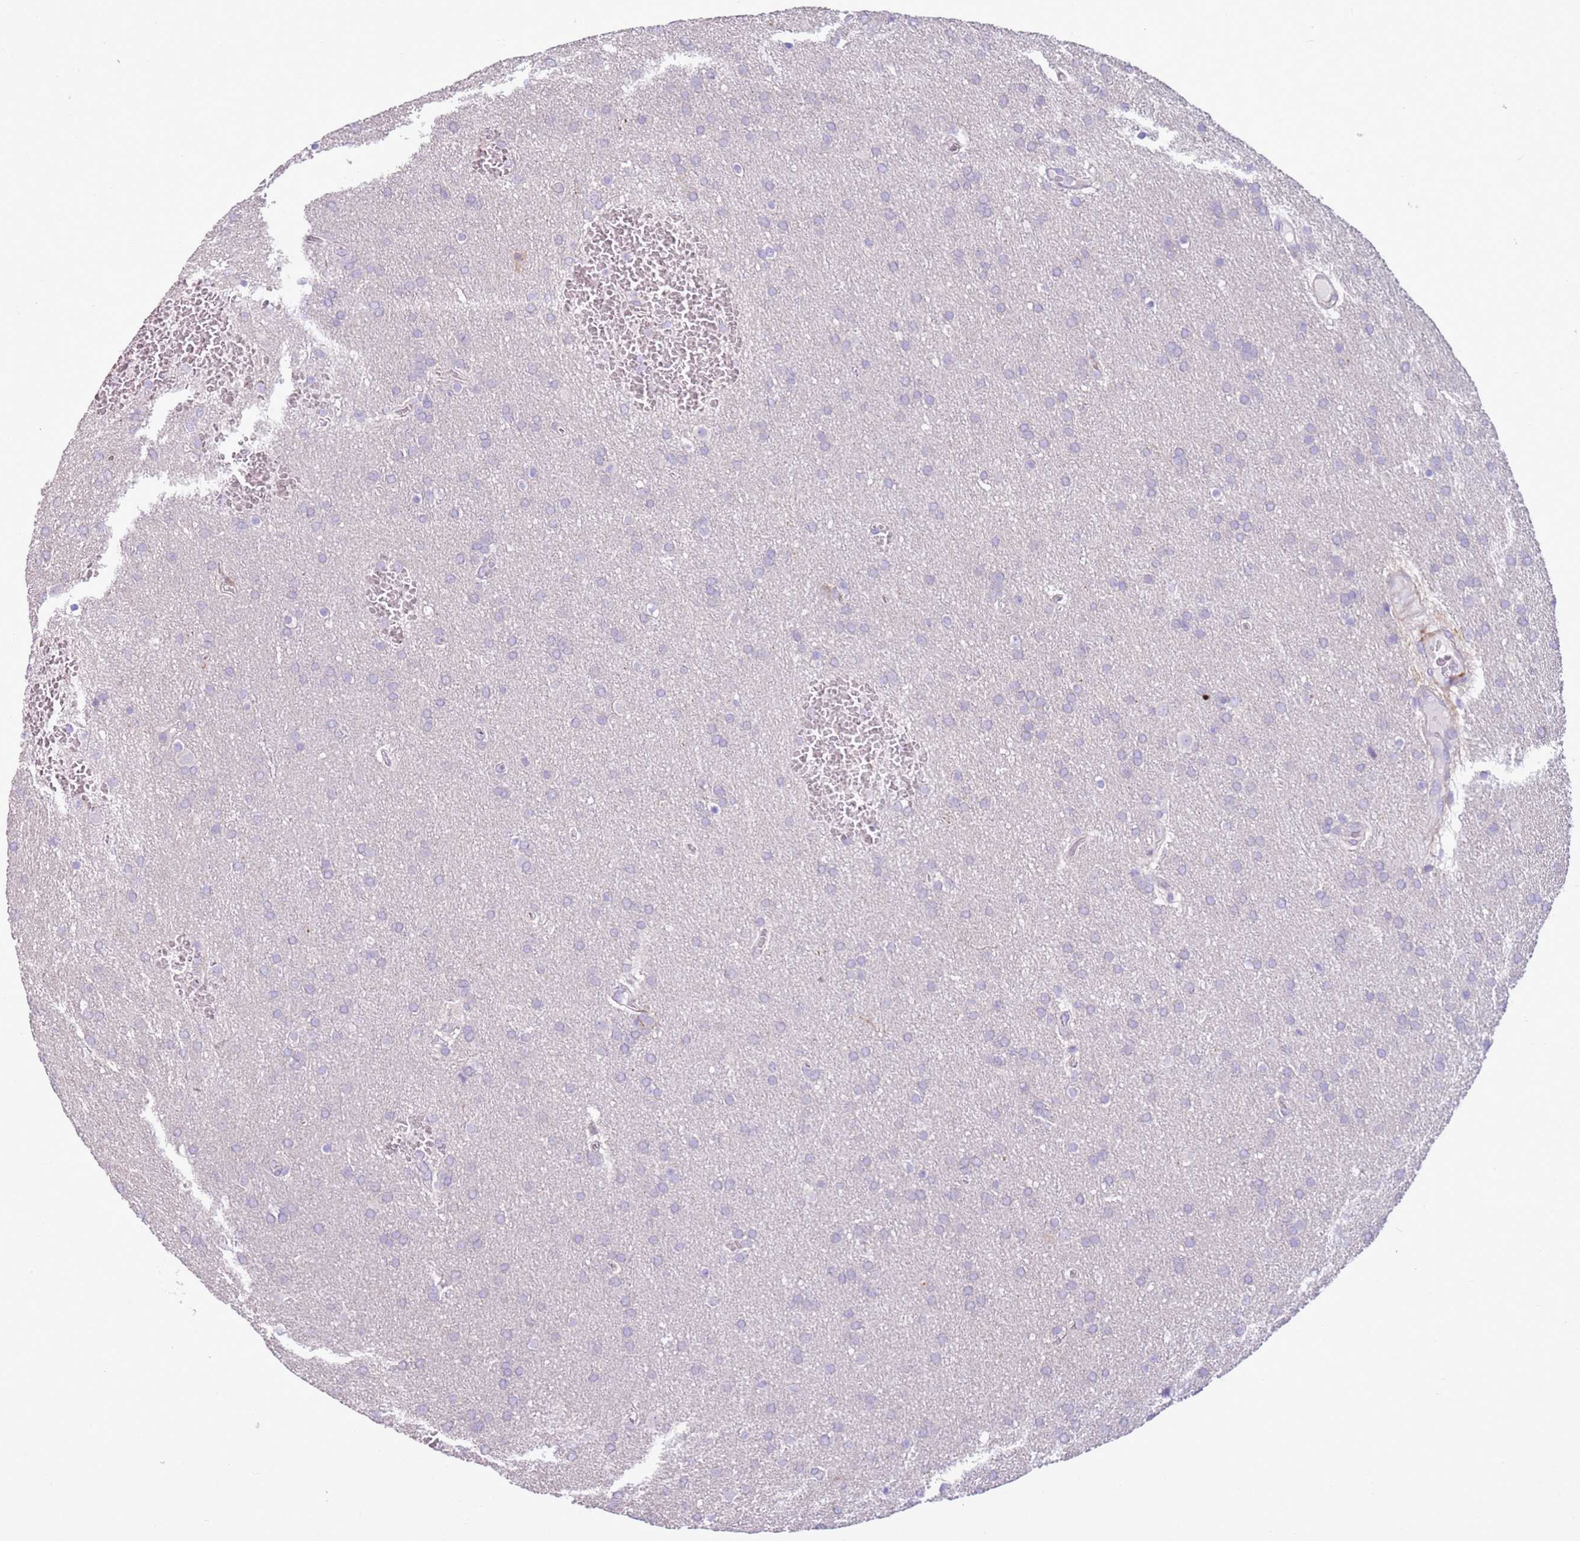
{"staining": {"intensity": "negative", "quantity": "none", "location": "none"}, "tissue": "glioma", "cell_type": "Tumor cells", "image_type": "cancer", "snomed": [{"axis": "morphology", "description": "Glioma, malignant, Low grade"}, {"axis": "topography", "description": "Brain"}], "caption": "Immunohistochemistry of malignant glioma (low-grade) displays no positivity in tumor cells. (DAB IHC, high magnification).", "gene": "ZNF239", "patient": {"sex": "female", "age": 32}}